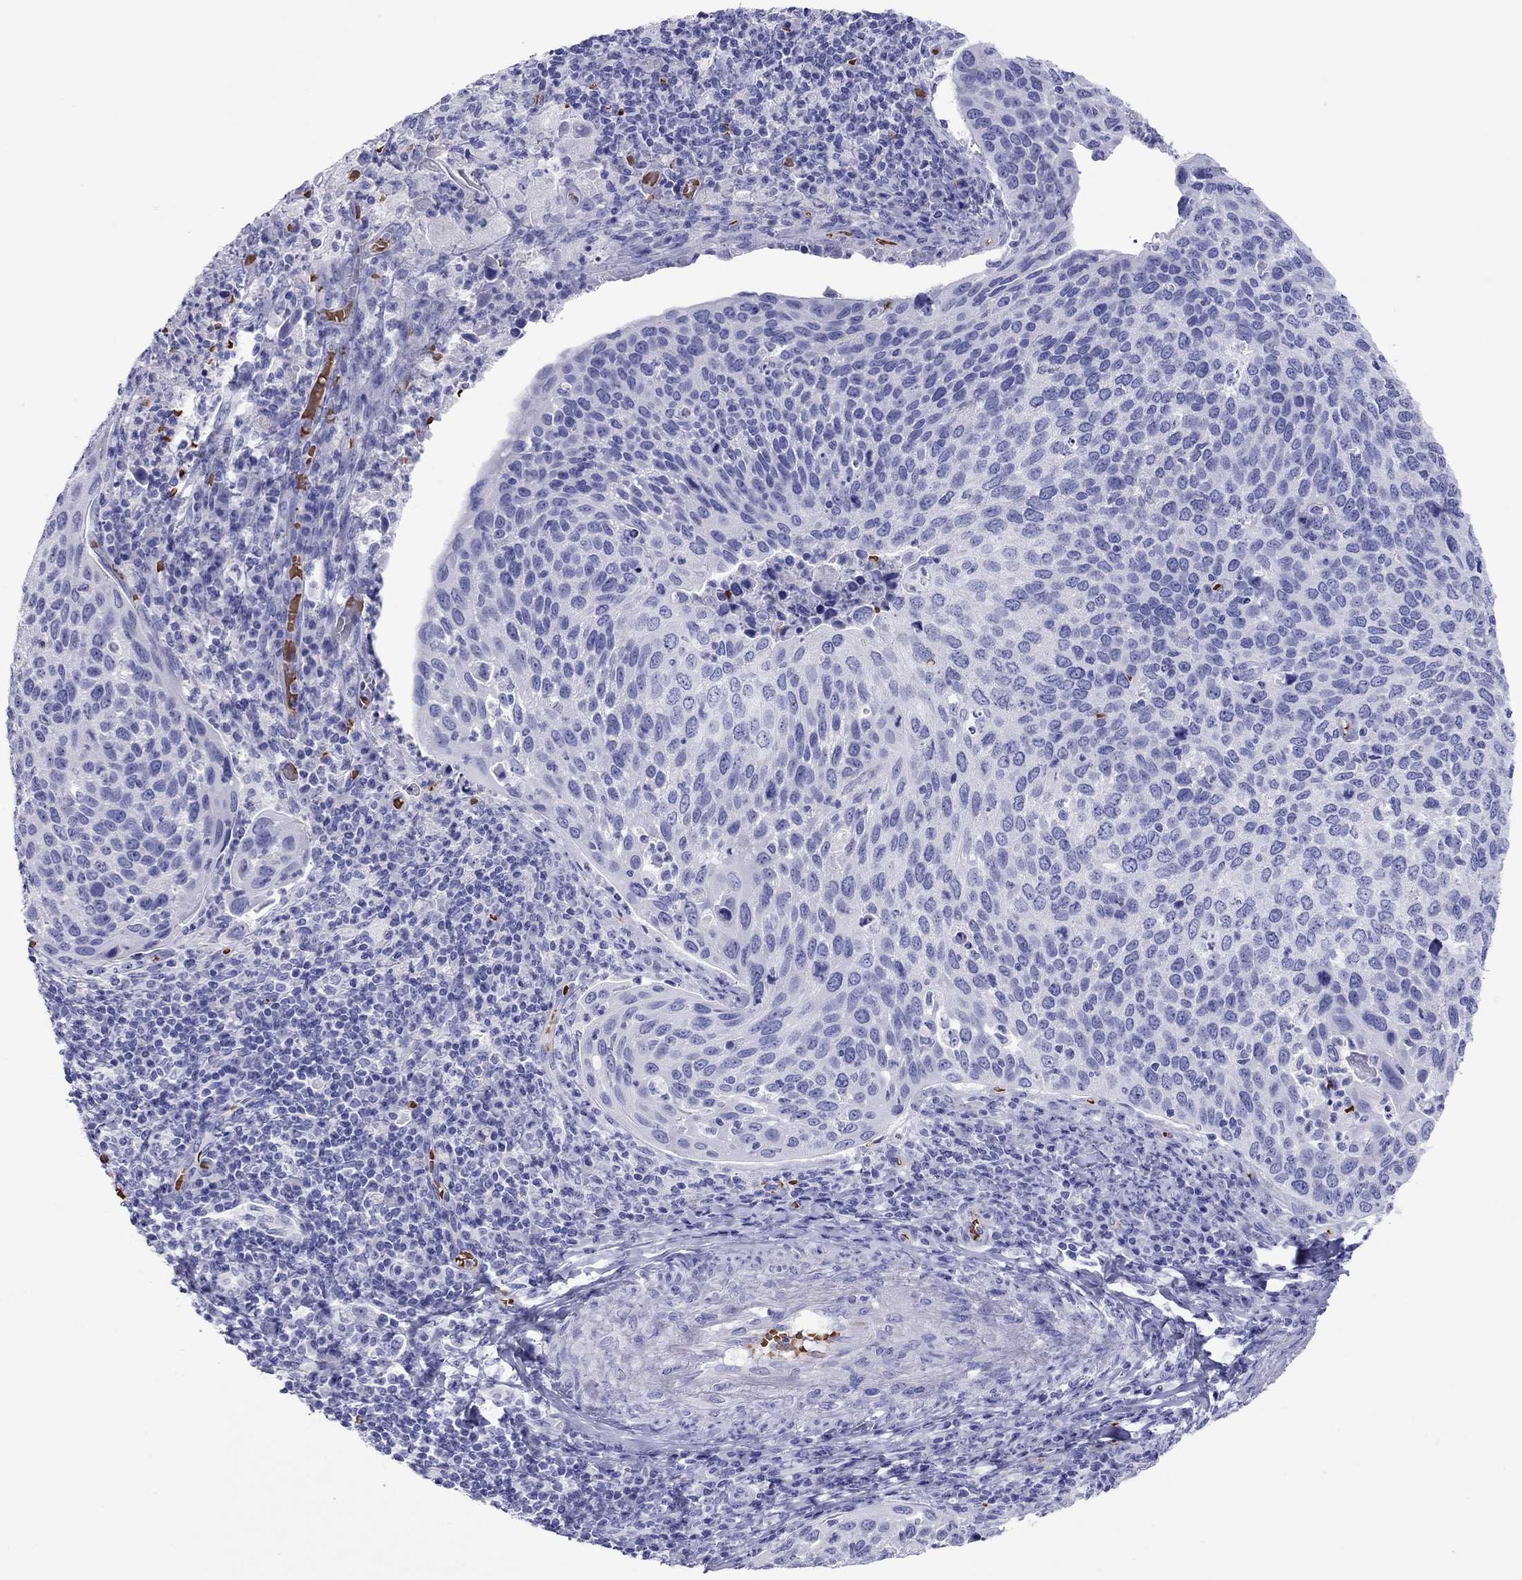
{"staining": {"intensity": "negative", "quantity": "none", "location": "none"}, "tissue": "cervical cancer", "cell_type": "Tumor cells", "image_type": "cancer", "snomed": [{"axis": "morphology", "description": "Squamous cell carcinoma, NOS"}, {"axis": "topography", "description": "Cervix"}], "caption": "Protein analysis of cervical cancer shows no significant staining in tumor cells. Nuclei are stained in blue.", "gene": "PTPRN", "patient": {"sex": "female", "age": 54}}